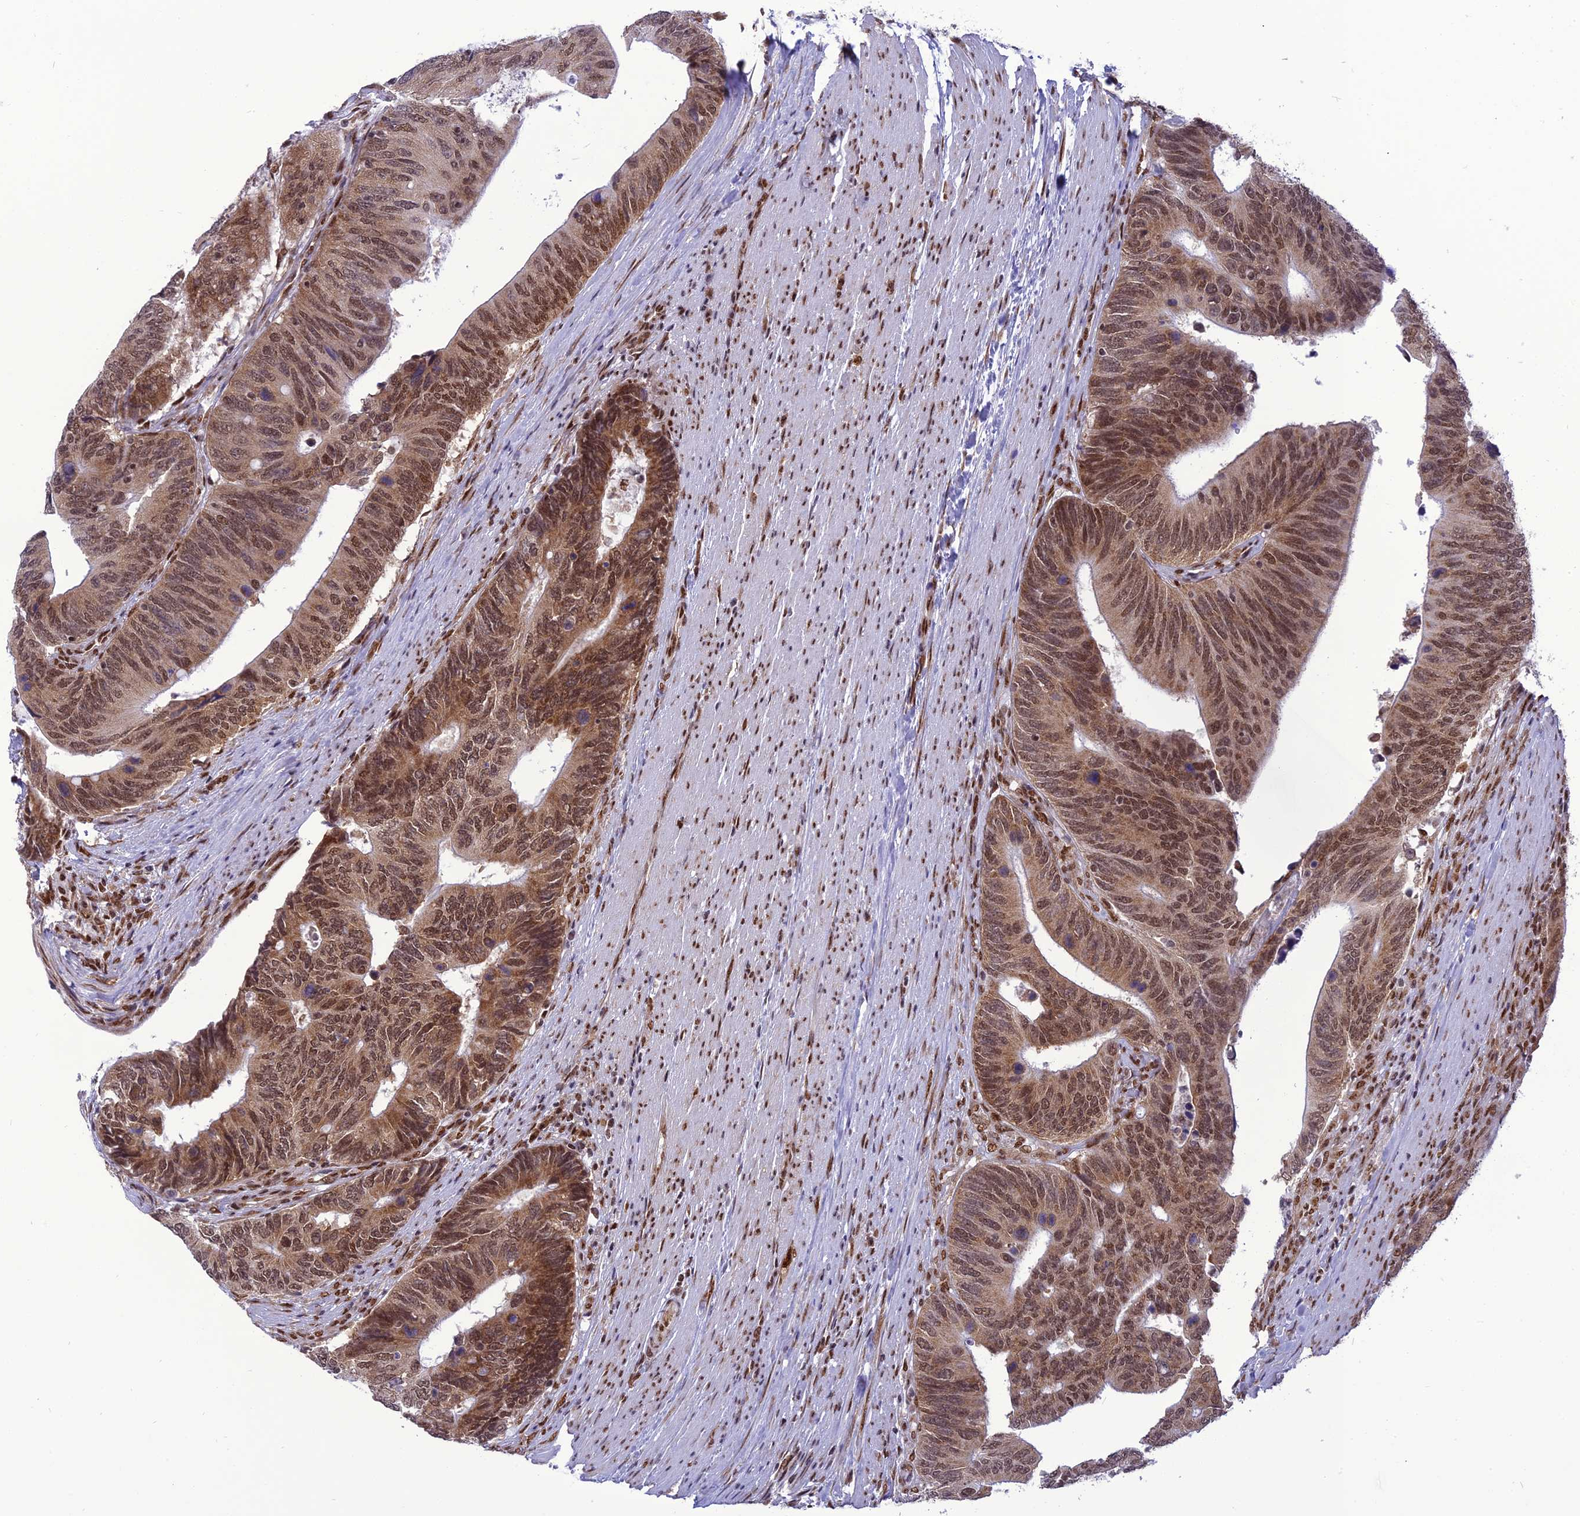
{"staining": {"intensity": "moderate", "quantity": ">75%", "location": "cytoplasmic/membranous,nuclear"}, "tissue": "colorectal cancer", "cell_type": "Tumor cells", "image_type": "cancer", "snomed": [{"axis": "morphology", "description": "Adenocarcinoma, NOS"}, {"axis": "topography", "description": "Colon"}], "caption": "Immunohistochemical staining of adenocarcinoma (colorectal) exhibits medium levels of moderate cytoplasmic/membranous and nuclear protein expression in about >75% of tumor cells.", "gene": "DDX1", "patient": {"sex": "male", "age": 87}}